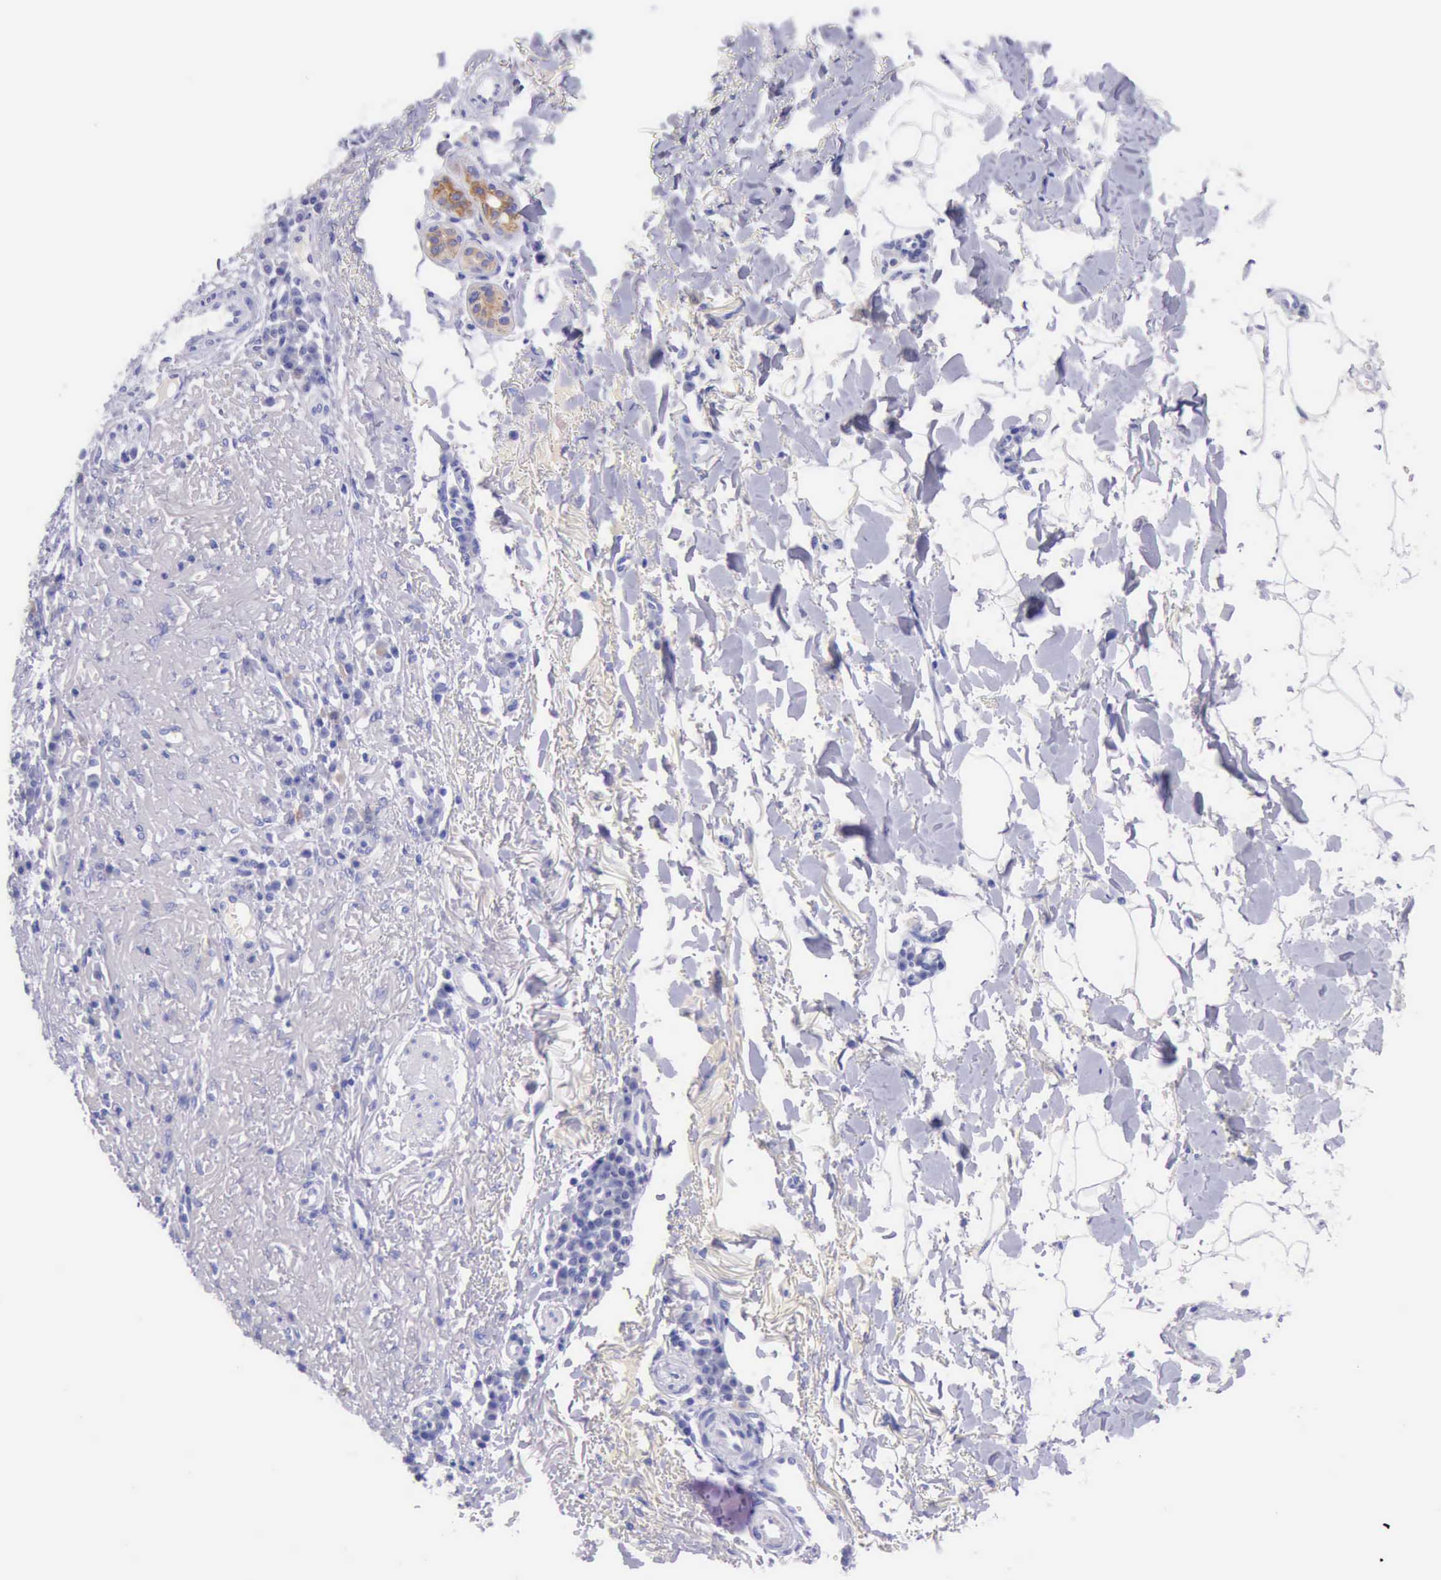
{"staining": {"intensity": "negative", "quantity": "none", "location": "none"}, "tissue": "skin cancer", "cell_type": "Tumor cells", "image_type": "cancer", "snomed": [{"axis": "morphology", "description": "Basal cell carcinoma"}, {"axis": "topography", "description": "Skin"}], "caption": "Immunohistochemical staining of human skin cancer (basal cell carcinoma) reveals no significant expression in tumor cells.", "gene": "KRT8", "patient": {"sex": "female", "age": 89}}